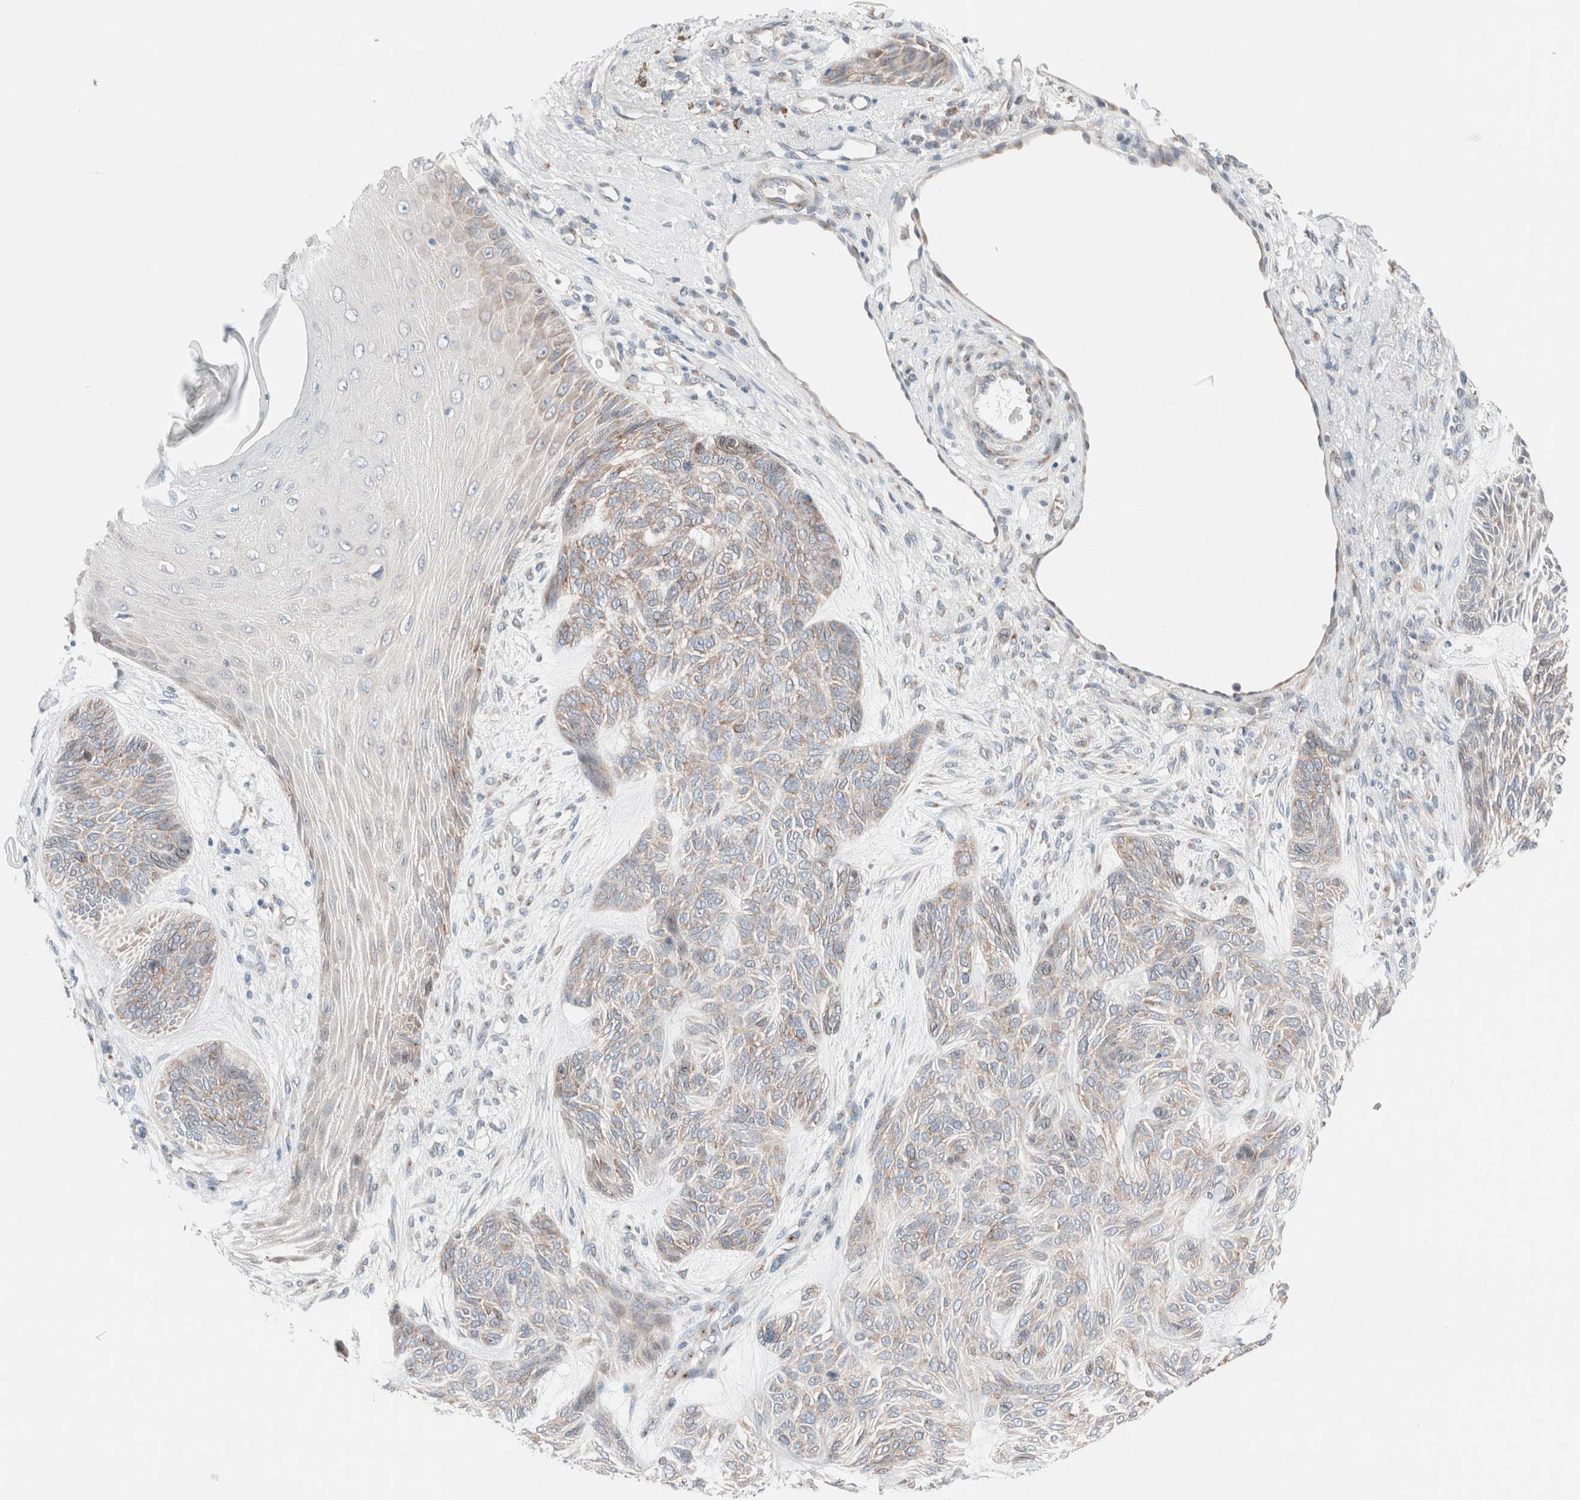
{"staining": {"intensity": "weak", "quantity": "25%-75%", "location": "cytoplasmic/membranous"}, "tissue": "skin cancer", "cell_type": "Tumor cells", "image_type": "cancer", "snomed": [{"axis": "morphology", "description": "Basal cell carcinoma"}, {"axis": "topography", "description": "Skin"}], "caption": "Tumor cells show low levels of weak cytoplasmic/membranous positivity in about 25%-75% of cells in basal cell carcinoma (skin).", "gene": "CASC3", "patient": {"sex": "male", "age": 55}}